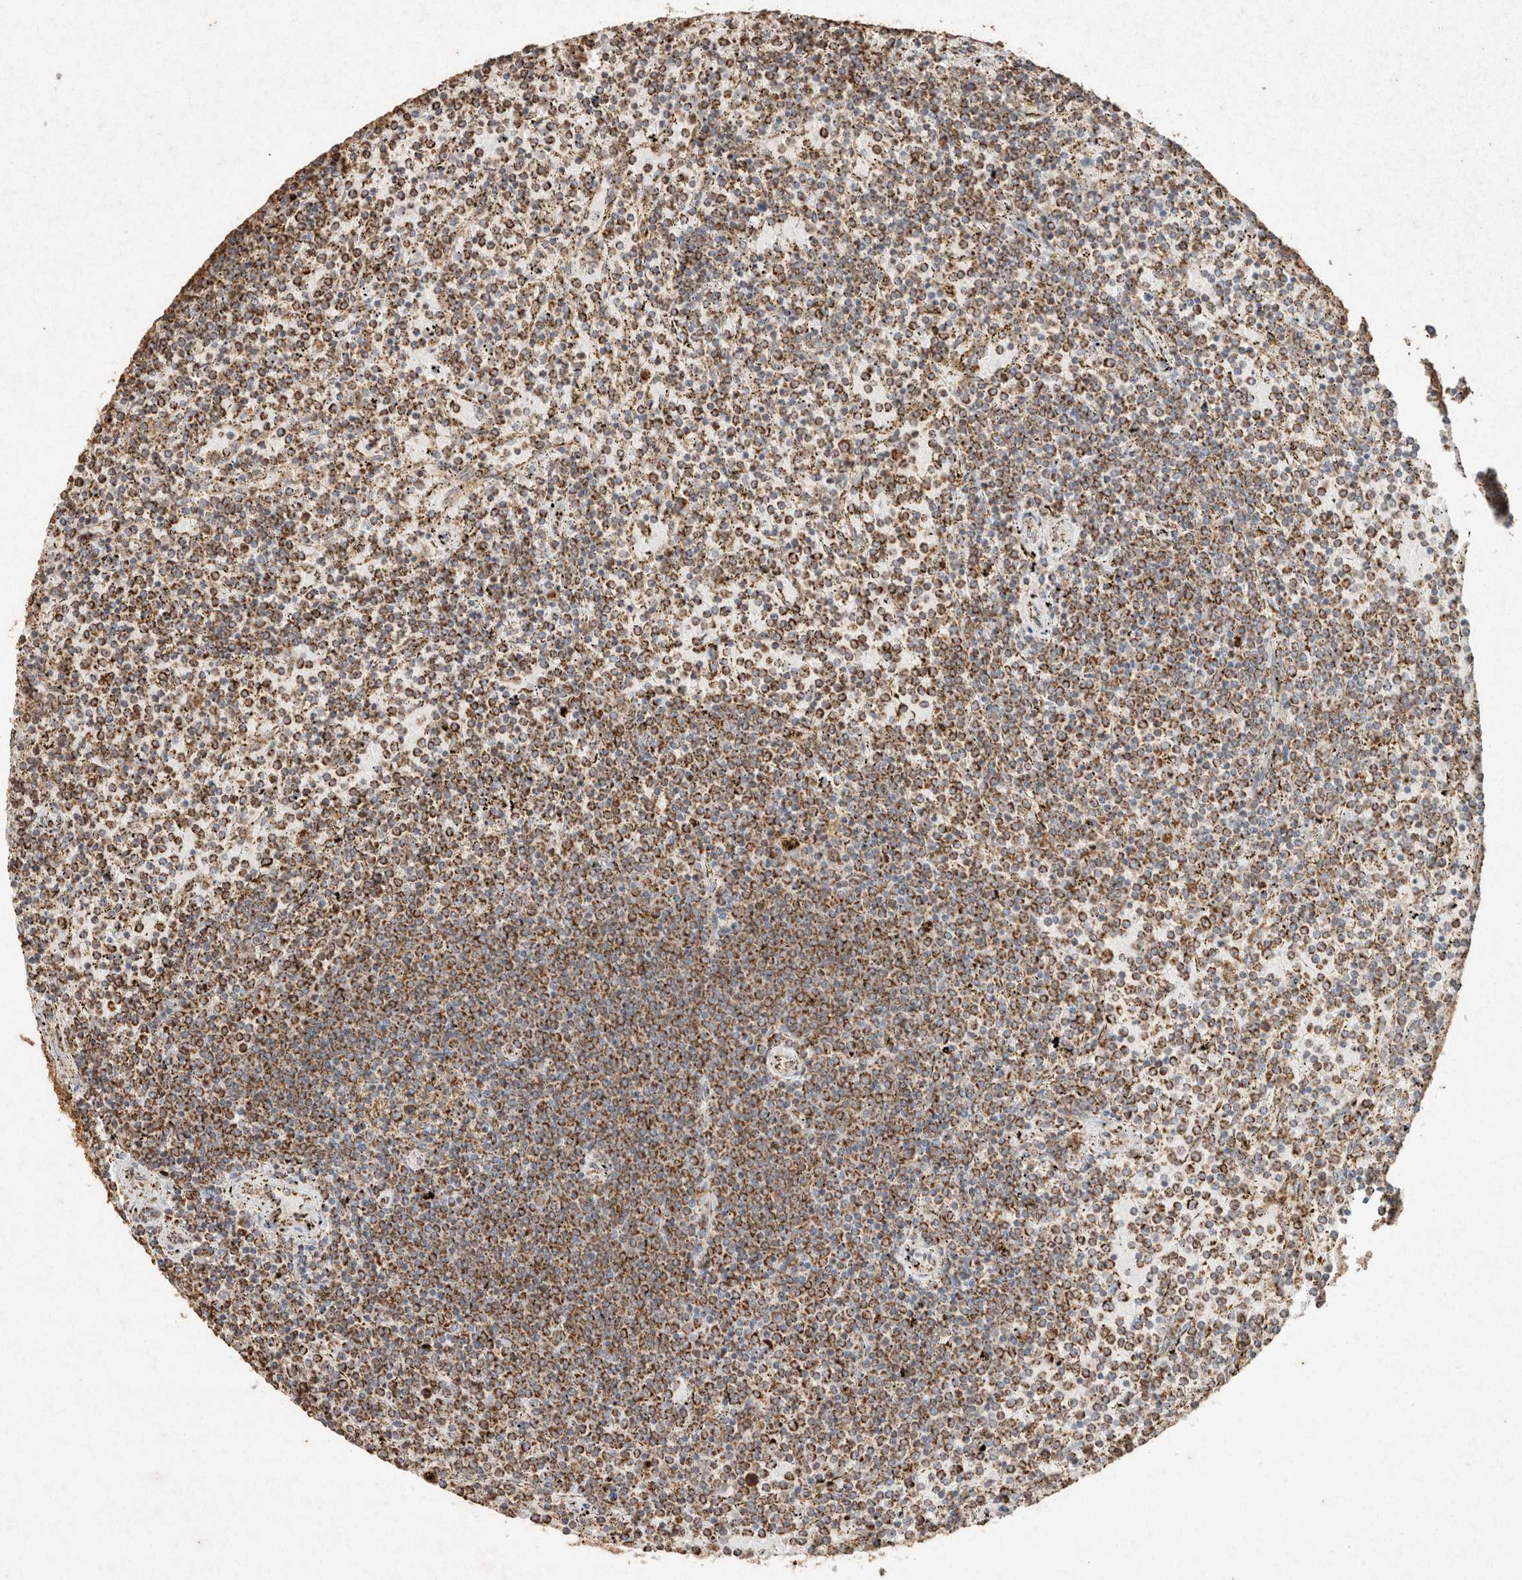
{"staining": {"intensity": "strong", "quantity": ">75%", "location": "cytoplasmic/membranous"}, "tissue": "lymphoma", "cell_type": "Tumor cells", "image_type": "cancer", "snomed": [{"axis": "morphology", "description": "Malignant lymphoma, non-Hodgkin's type, Low grade"}, {"axis": "topography", "description": "Spleen"}], "caption": "Immunohistochemical staining of low-grade malignant lymphoma, non-Hodgkin's type exhibits high levels of strong cytoplasmic/membranous expression in approximately >75% of tumor cells.", "gene": "SDC2", "patient": {"sex": "female", "age": 77}}